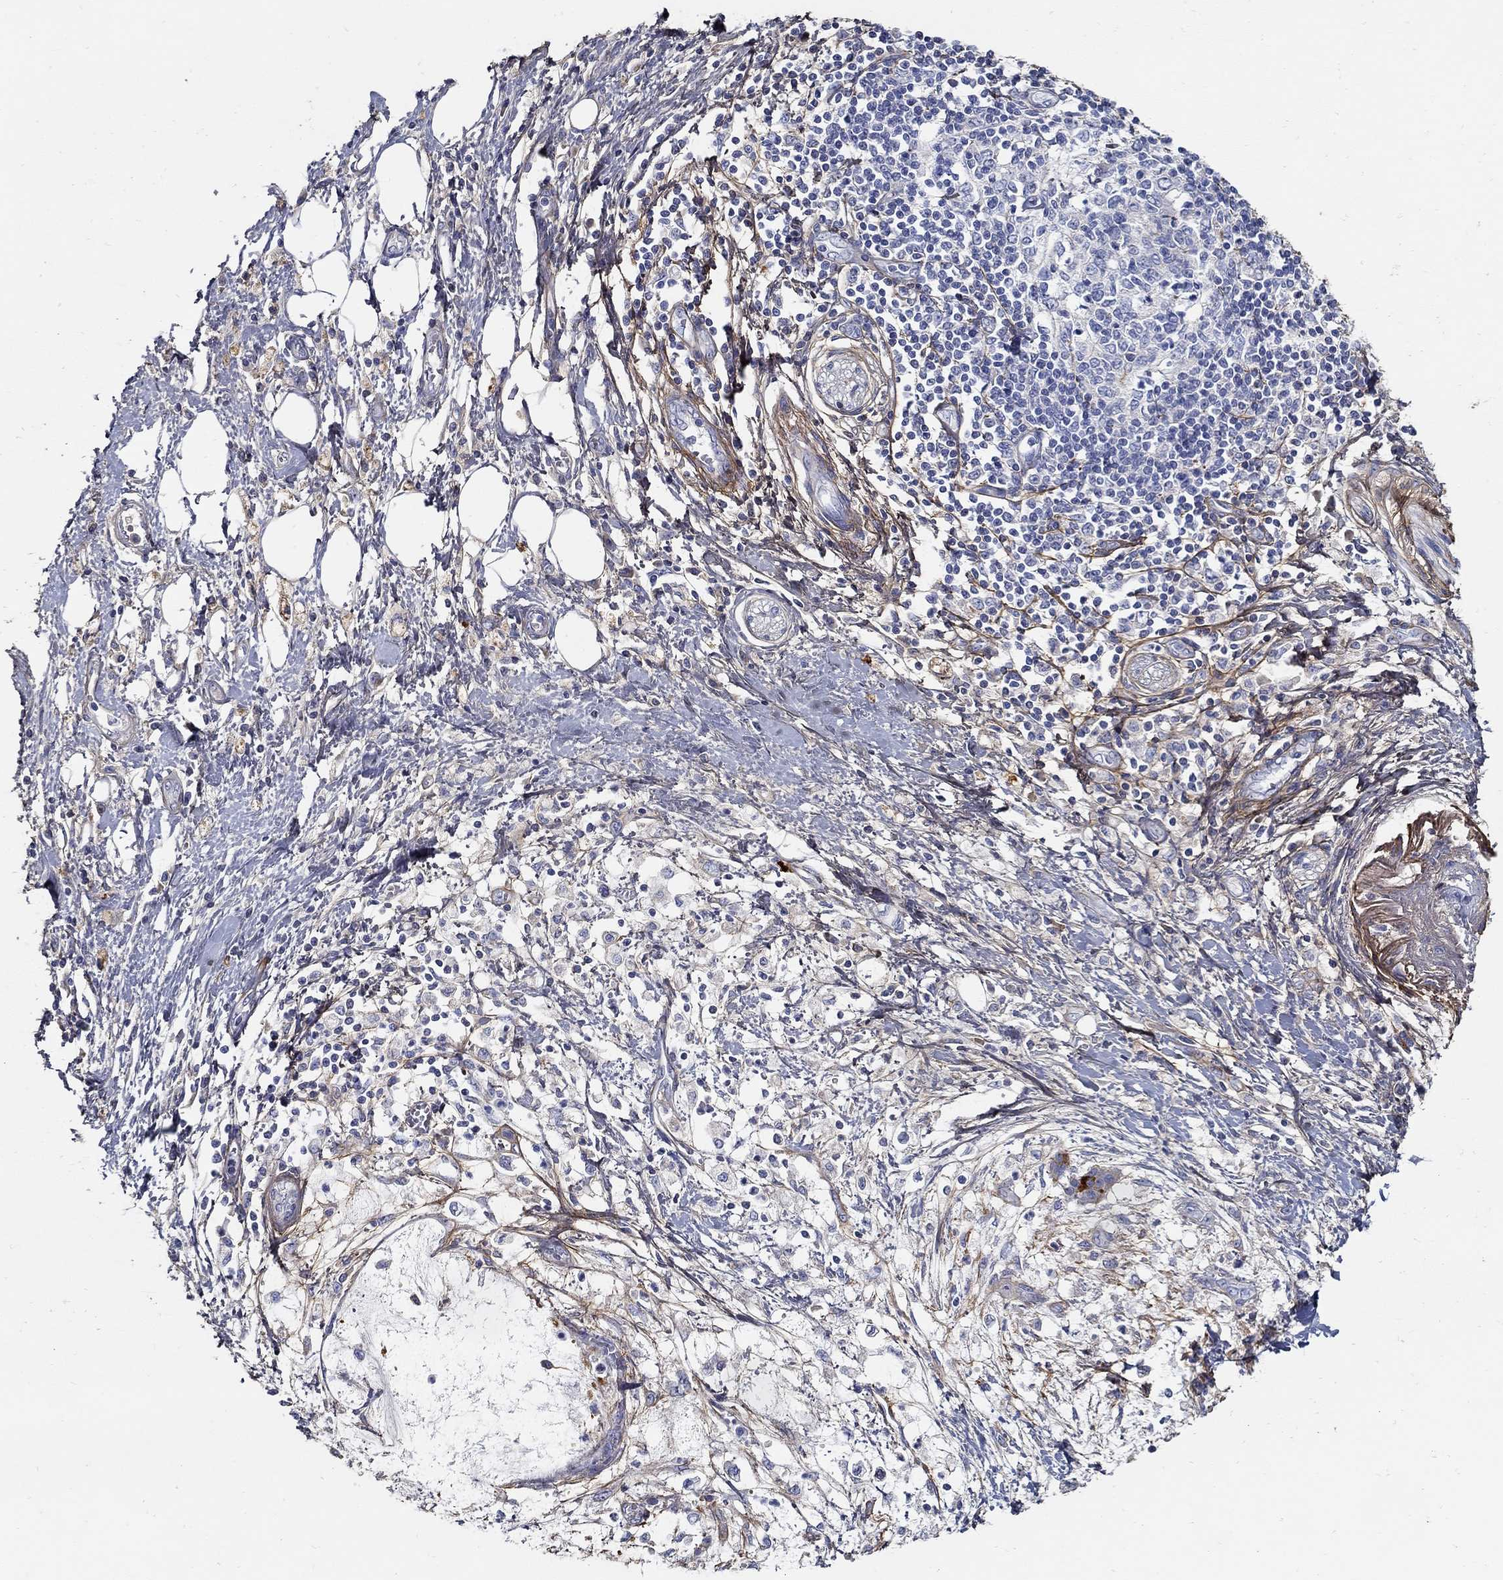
{"staining": {"intensity": "negative", "quantity": "none", "location": "none"}, "tissue": "pancreatic cancer", "cell_type": "Tumor cells", "image_type": "cancer", "snomed": [{"axis": "morphology", "description": "Normal tissue, NOS"}, {"axis": "morphology", "description": "Adenocarcinoma, NOS"}, {"axis": "topography", "description": "Pancreas"}, {"axis": "topography", "description": "Duodenum"}], "caption": "Tumor cells show no significant protein staining in adenocarcinoma (pancreatic). (Immunohistochemistry (ihc), brightfield microscopy, high magnification).", "gene": "TGFBI", "patient": {"sex": "female", "age": 60}}